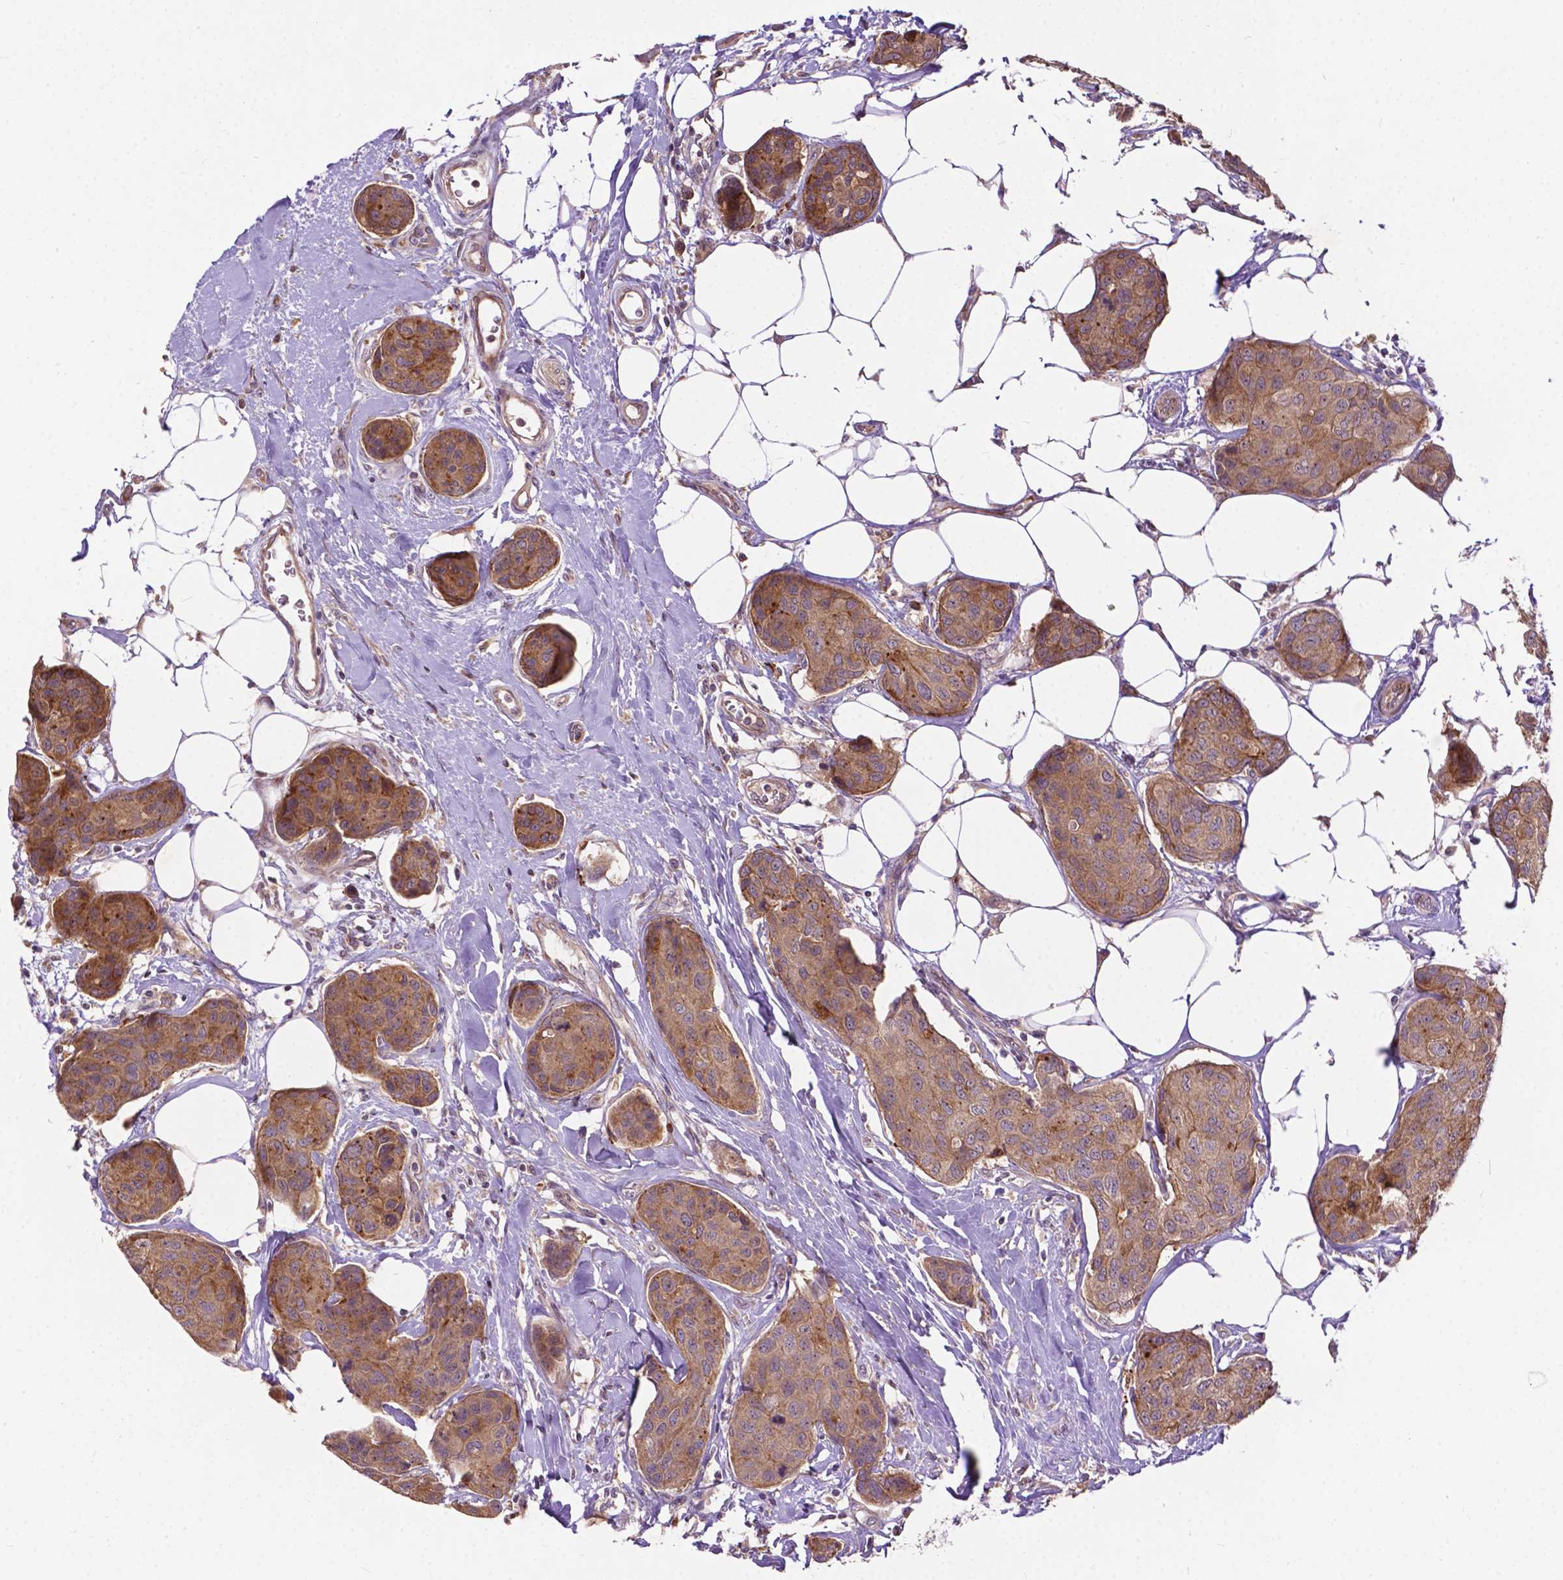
{"staining": {"intensity": "moderate", "quantity": ">75%", "location": "cytoplasmic/membranous"}, "tissue": "breast cancer", "cell_type": "Tumor cells", "image_type": "cancer", "snomed": [{"axis": "morphology", "description": "Duct carcinoma"}, {"axis": "topography", "description": "Breast"}], "caption": "Approximately >75% of tumor cells in infiltrating ductal carcinoma (breast) exhibit moderate cytoplasmic/membranous protein staining as visualized by brown immunohistochemical staining.", "gene": "PARP3", "patient": {"sex": "female", "age": 80}}